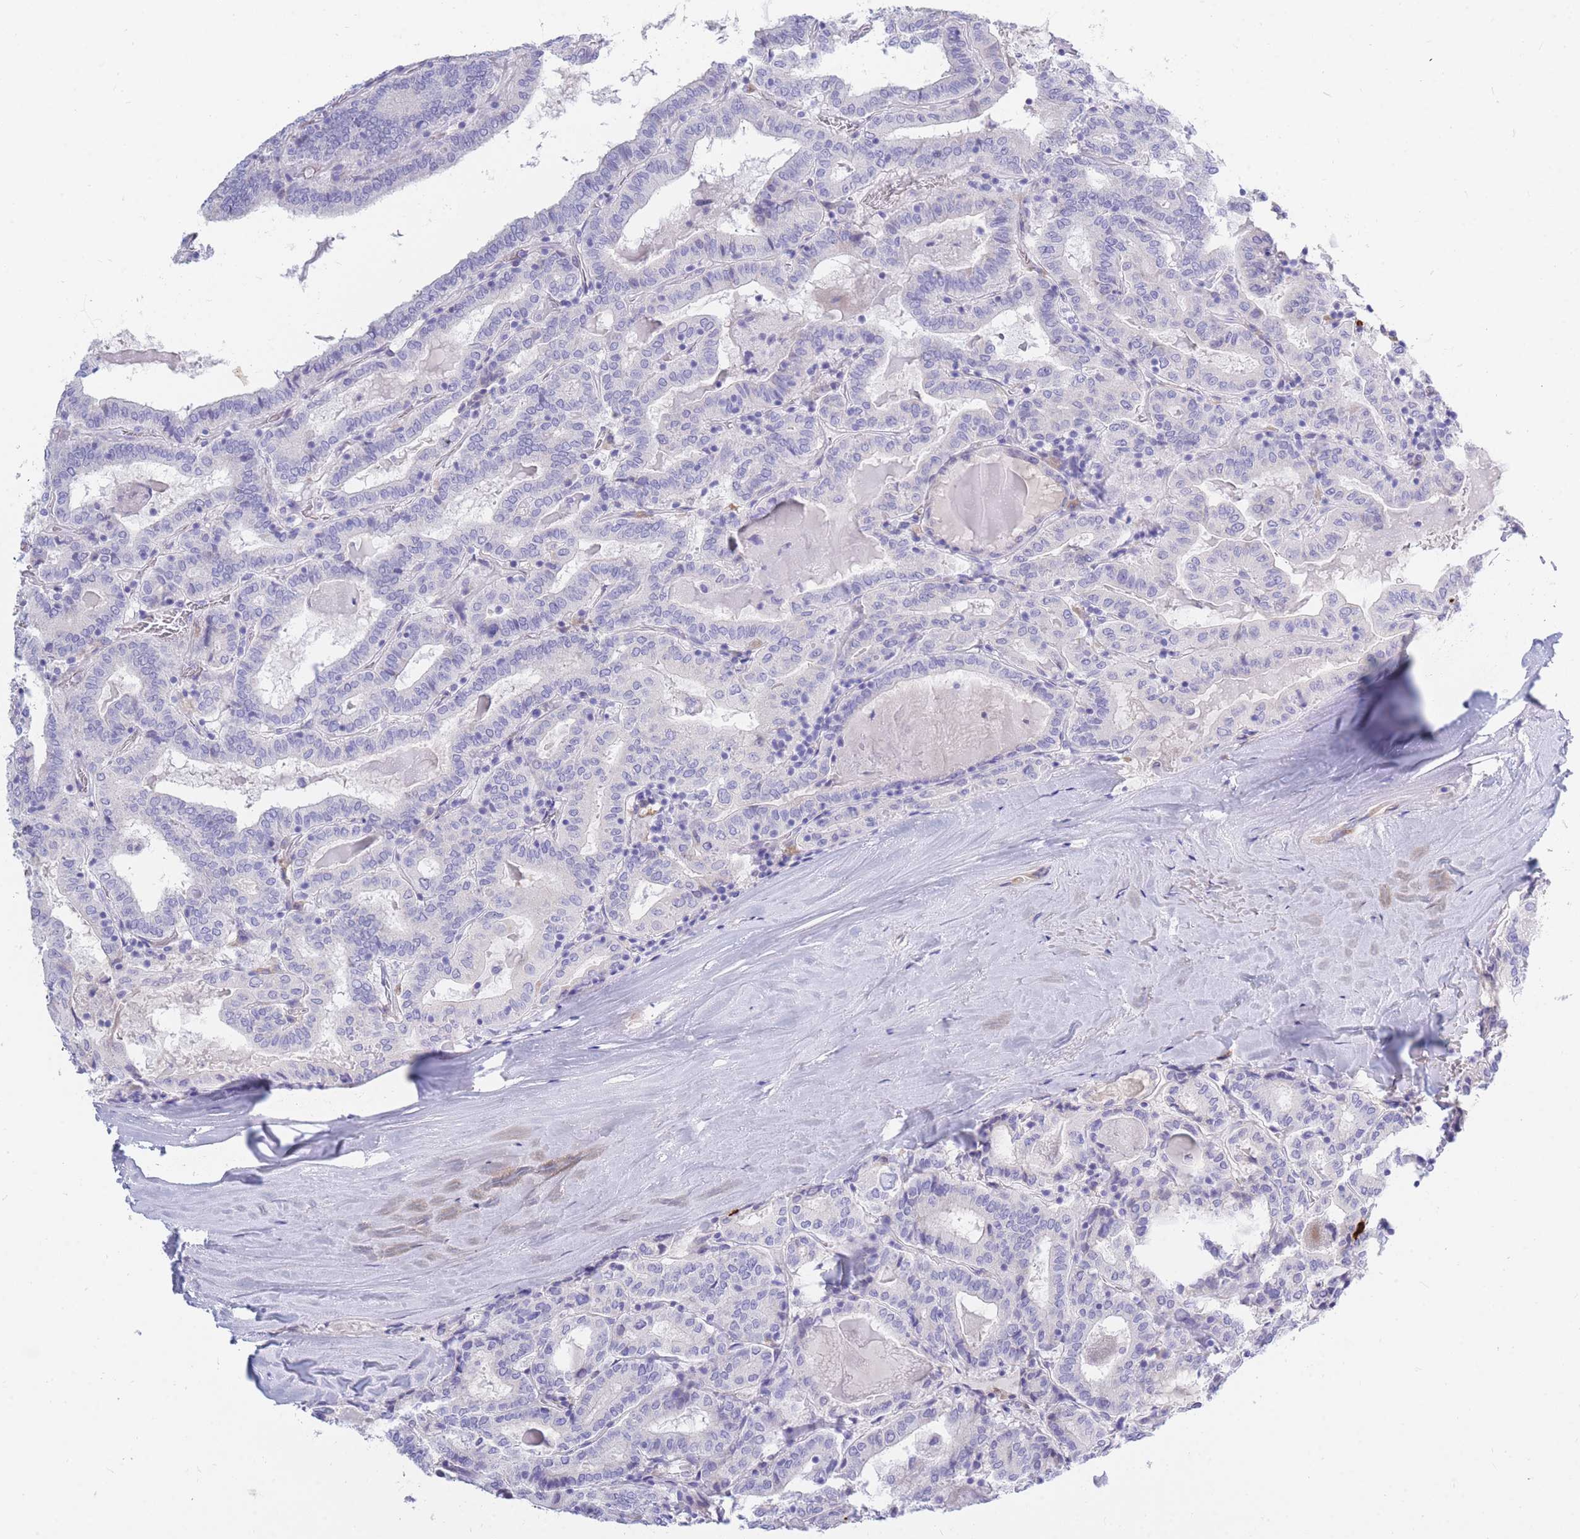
{"staining": {"intensity": "negative", "quantity": "none", "location": "none"}, "tissue": "thyroid cancer", "cell_type": "Tumor cells", "image_type": "cancer", "snomed": [{"axis": "morphology", "description": "Papillary adenocarcinoma, NOS"}, {"axis": "topography", "description": "Thyroid gland"}], "caption": "High power microscopy micrograph of an immunohistochemistry image of thyroid cancer, revealing no significant expression in tumor cells.", "gene": "TPSD1", "patient": {"sex": "female", "age": 72}}